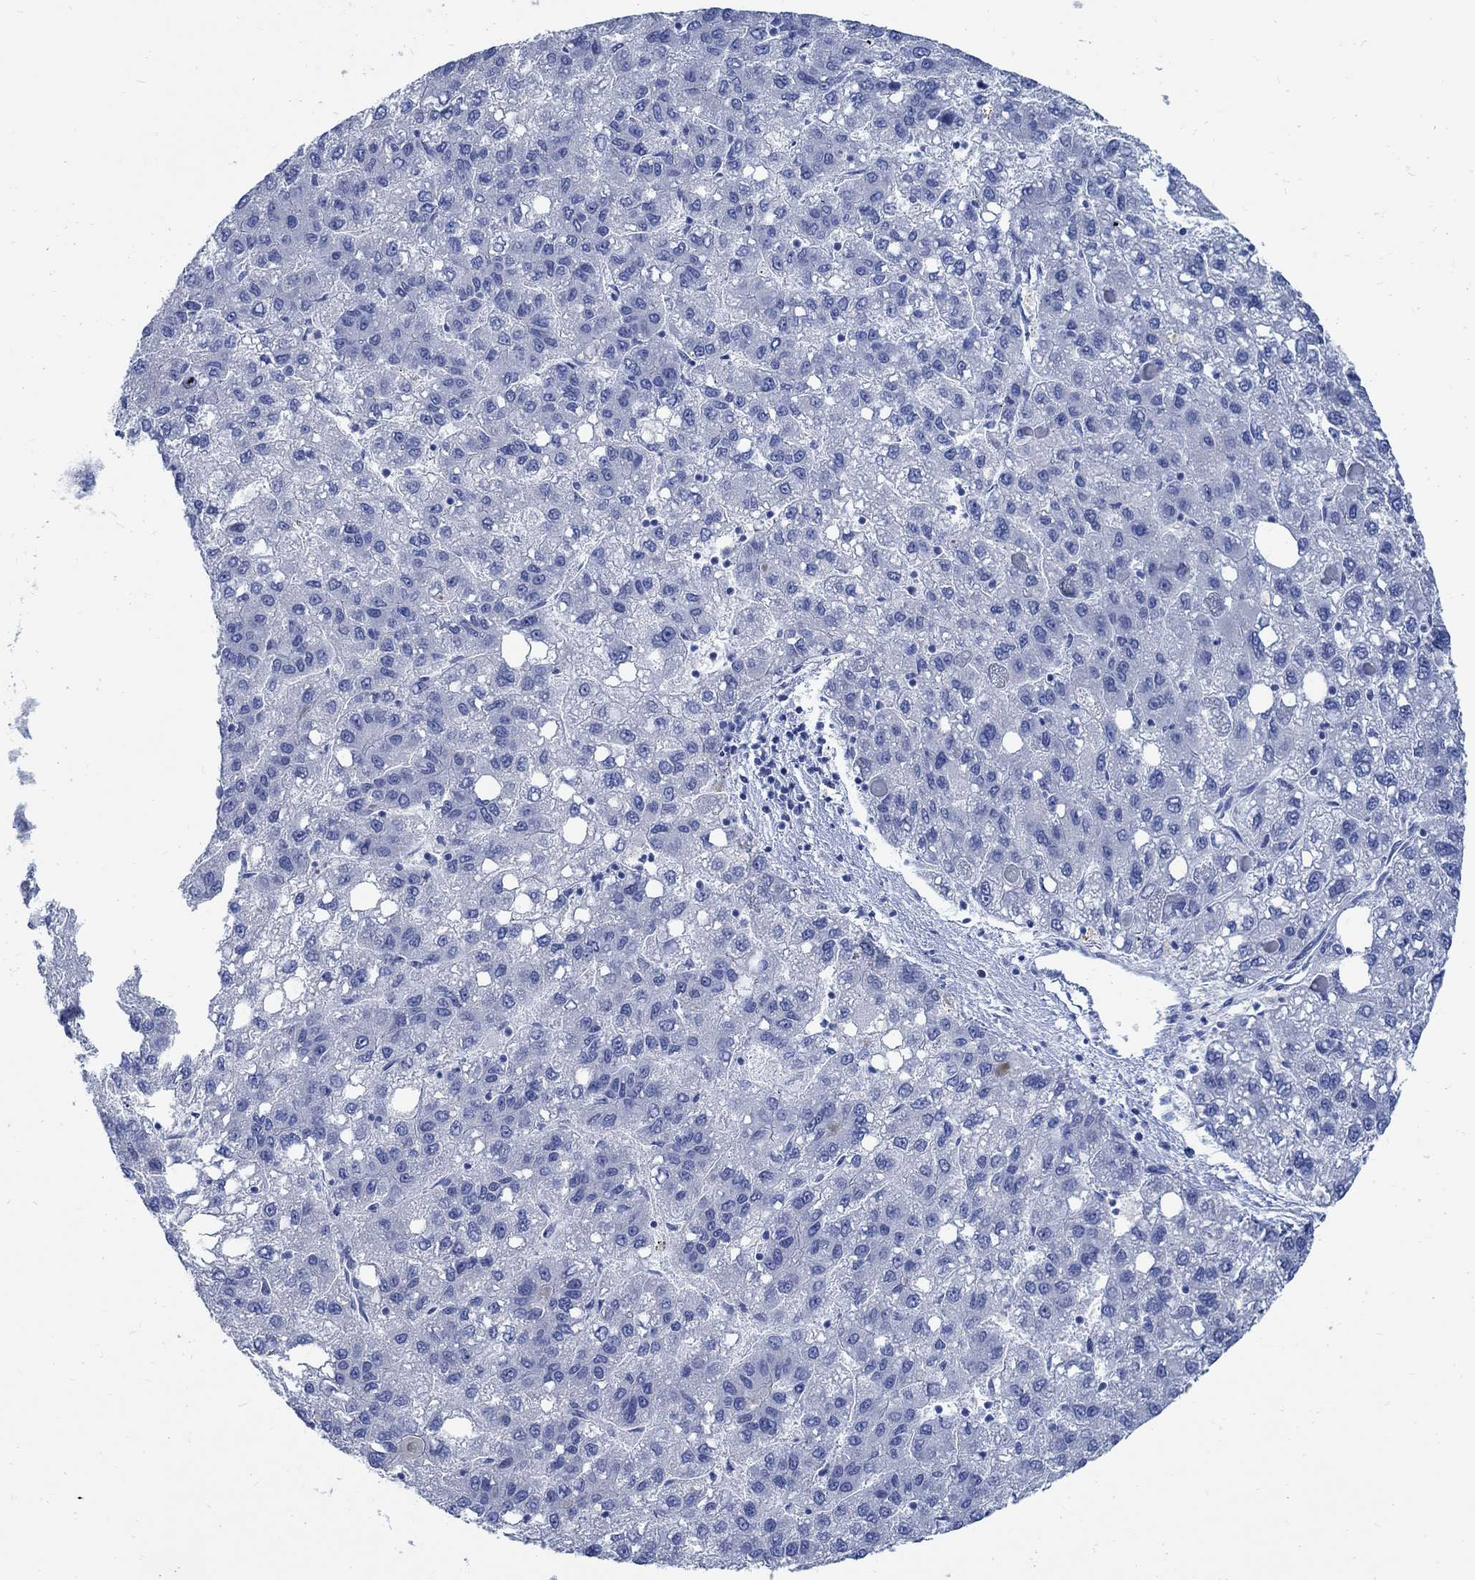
{"staining": {"intensity": "negative", "quantity": "none", "location": "none"}, "tissue": "liver cancer", "cell_type": "Tumor cells", "image_type": "cancer", "snomed": [{"axis": "morphology", "description": "Carcinoma, Hepatocellular, NOS"}, {"axis": "topography", "description": "Liver"}], "caption": "Protein analysis of liver cancer (hepatocellular carcinoma) displays no significant positivity in tumor cells. Nuclei are stained in blue.", "gene": "CAMK2N1", "patient": {"sex": "female", "age": 82}}